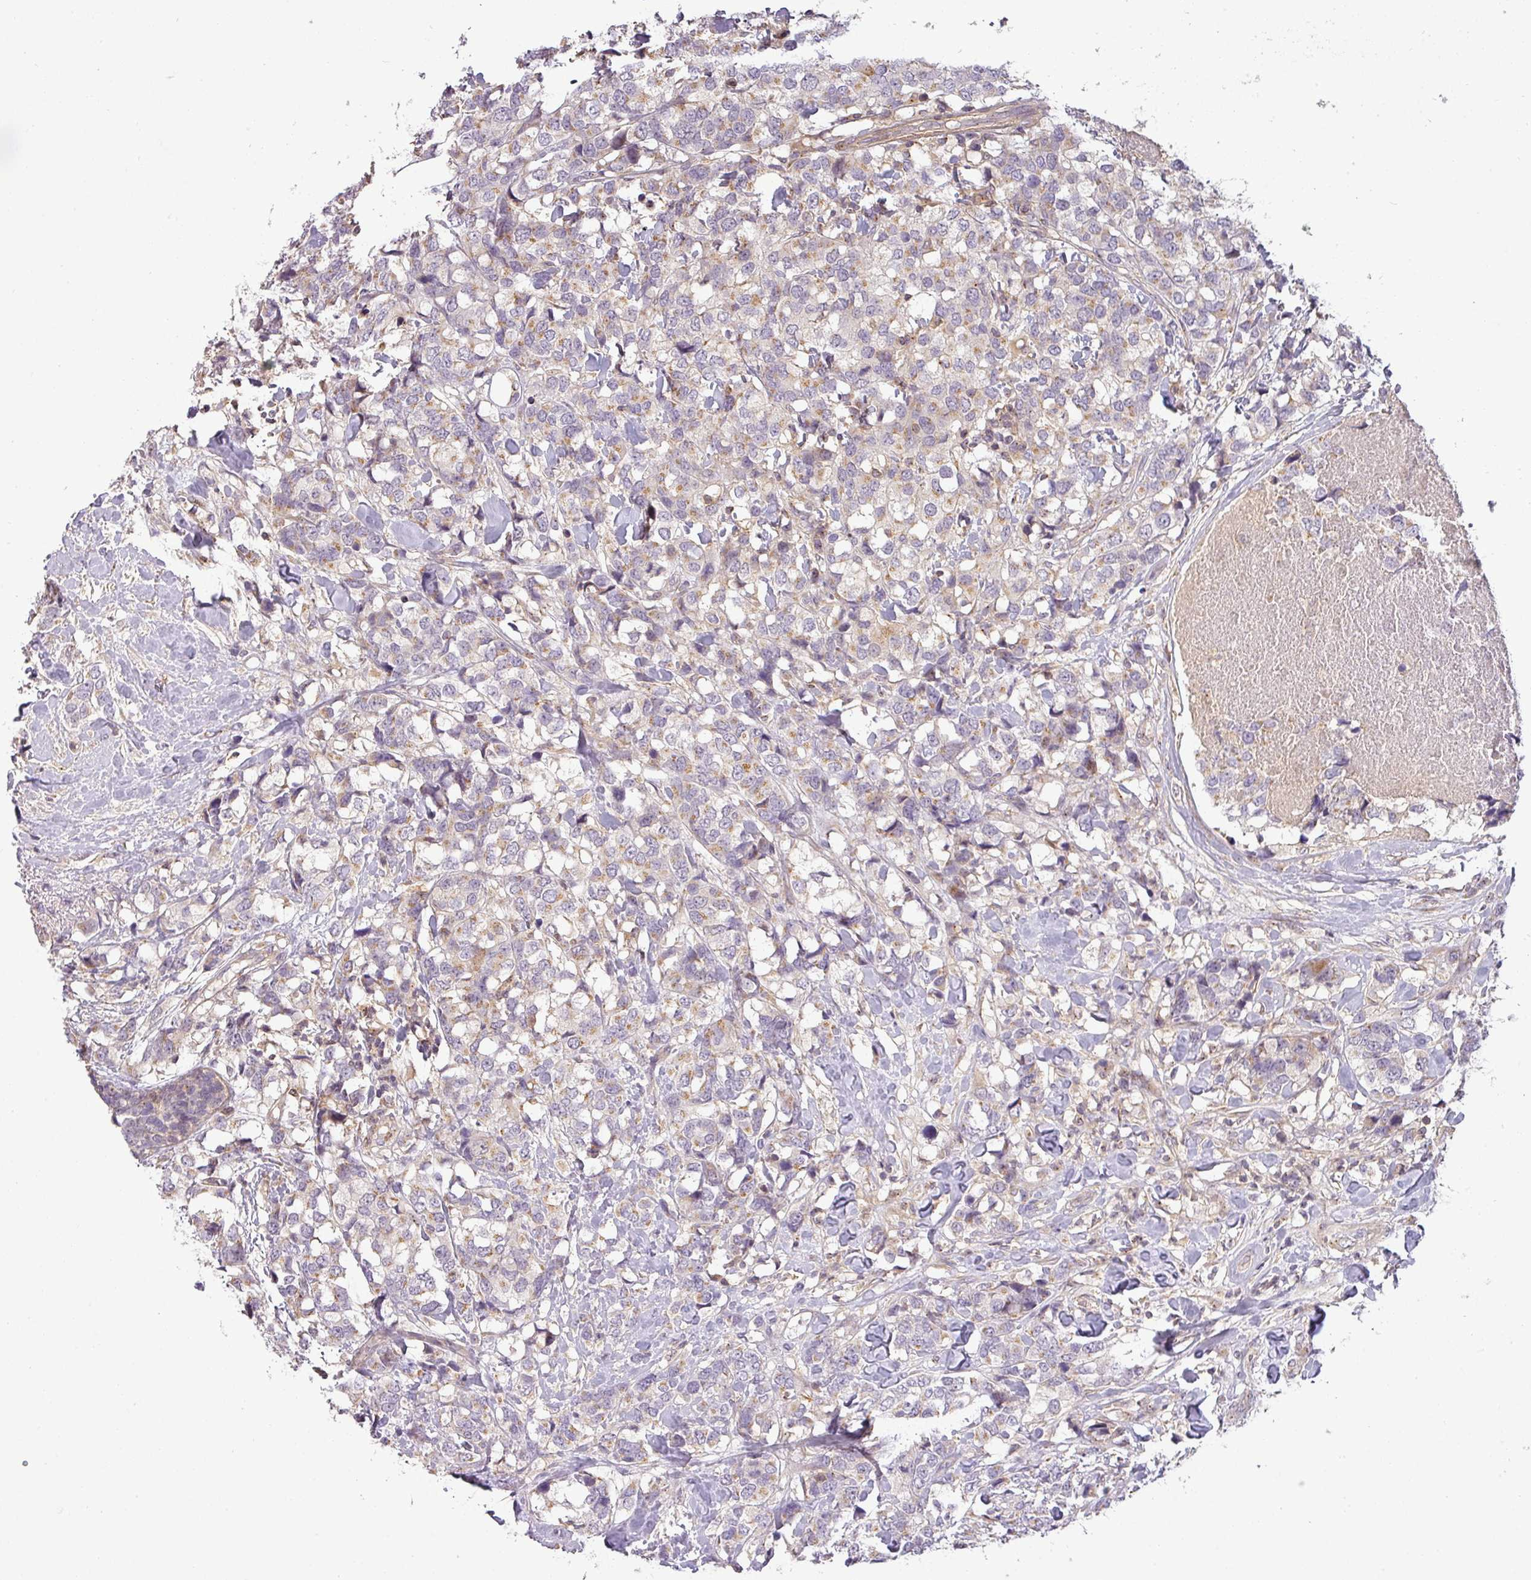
{"staining": {"intensity": "moderate", "quantity": "<25%", "location": "cytoplasmic/membranous"}, "tissue": "breast cancer", "cell_type": "Tumor cells", "image_type": "cancer", "snomed": [{"axis": "morphology", "description": "Lobular carcinoma"}, {"axis": "topography", "description": "Breast"}], "caption": "This is a photomicrograph of IHC staining of breast lobular carcinoma, which shows moderate staining in the cytoplasmic/membranous of tumor cells.", "gene": "NIN", "patient": {"sex": "female", "age": 59}}